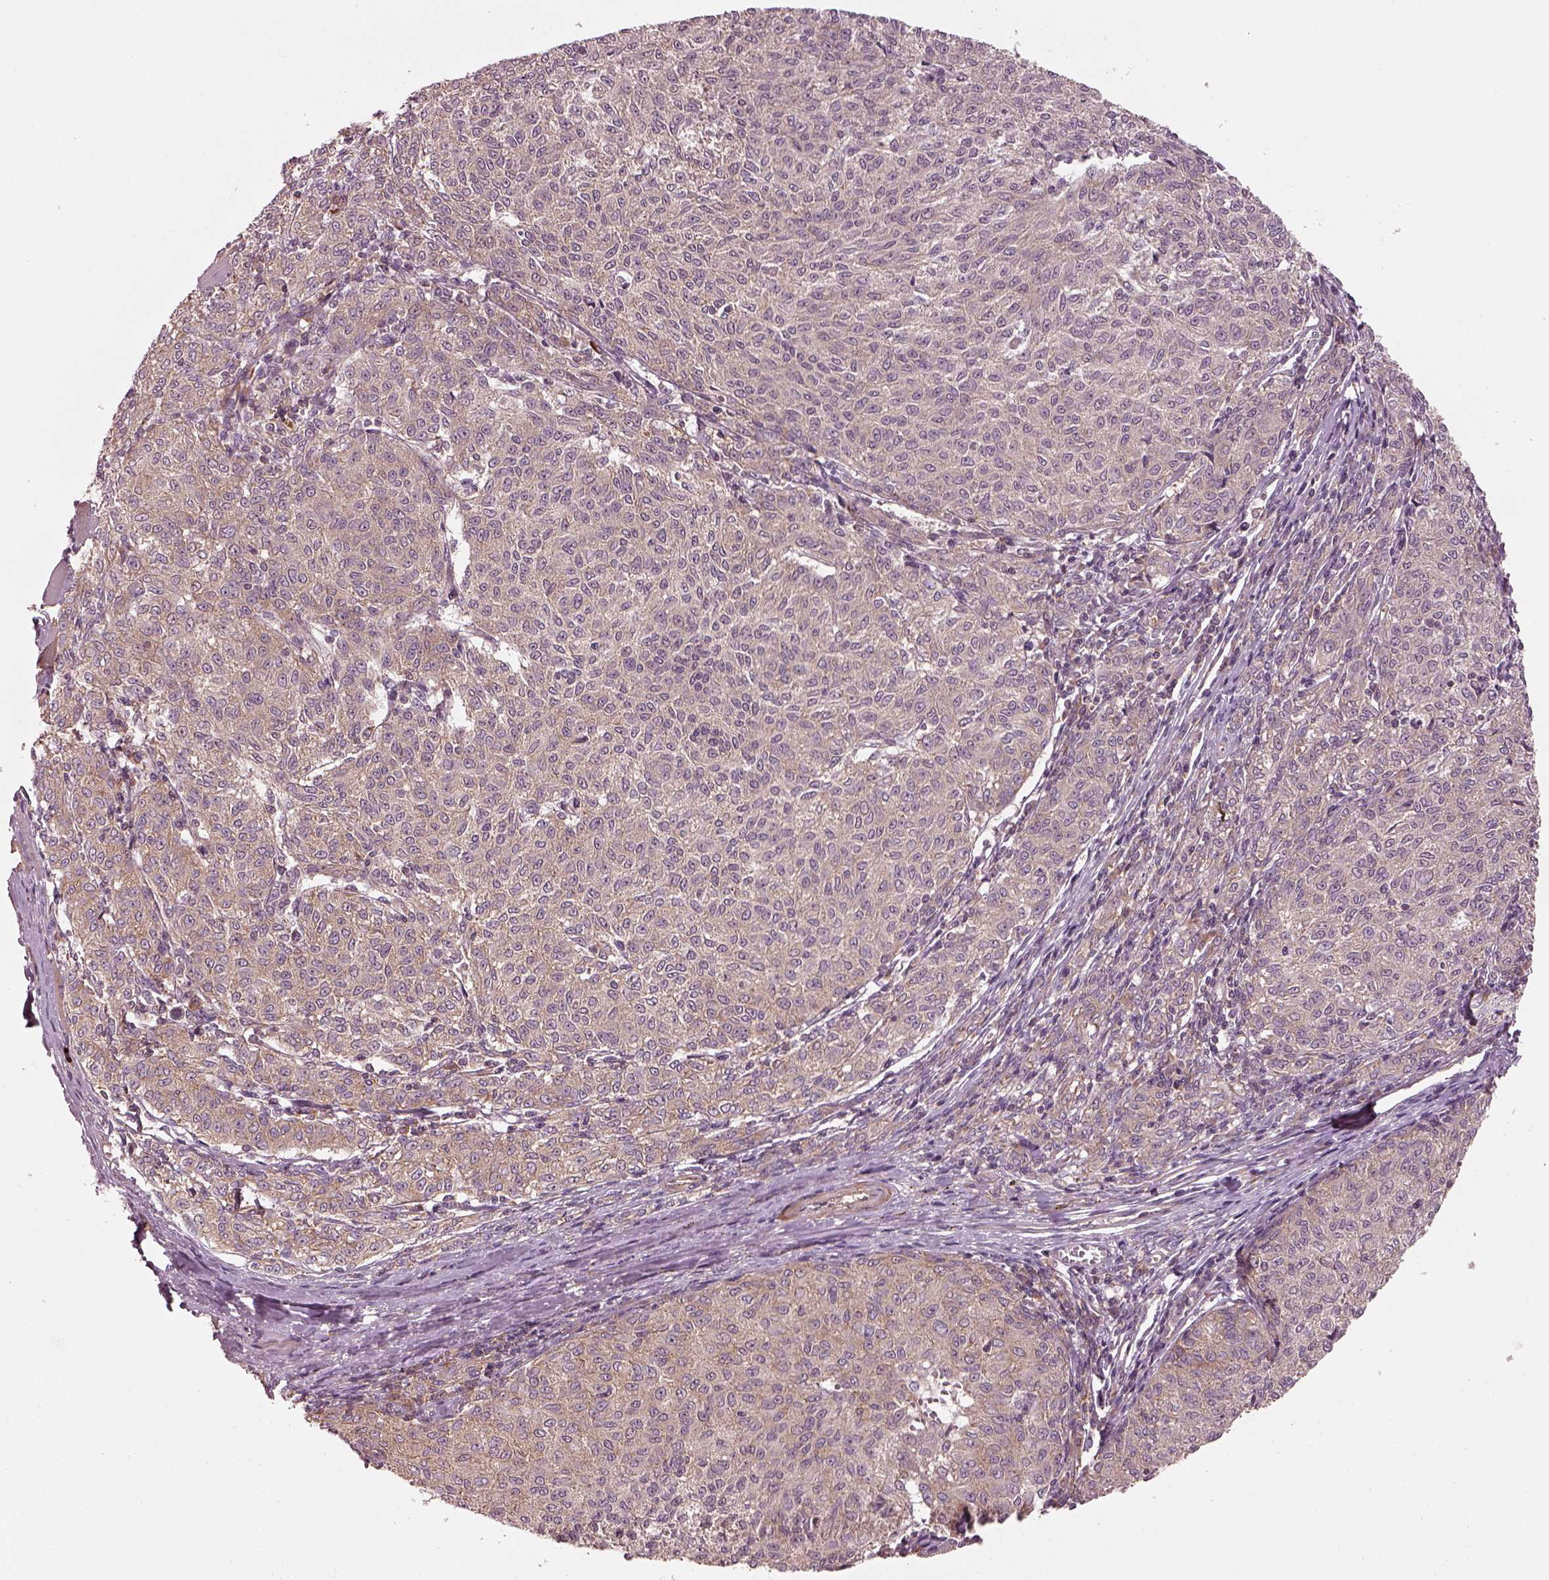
{"staining": {"intensity": "weak", "quantity": "<25%", "location": "cytoplasmic/membranous"}, "tissue": "melanoma", "cell_type": "Tumor cells", "image_type": "cancer", "snomed": [{"axis": "morphology", "description": "Malignant melanoma, NOS"}, {"axis": "topography", "description": "Skin"}], "caption": "DAB (3,3'-diaminobenzidine) immunohistochemical staining of human melanoma exhibits no significant staining in tumor cells. (DAB (3,3'-diaminobenzidine) immunohistochemistry (IHC) with hematoxylin counter stain).", "gene": "LSM14A", "patient": {"sex": "female", "age": 72}}